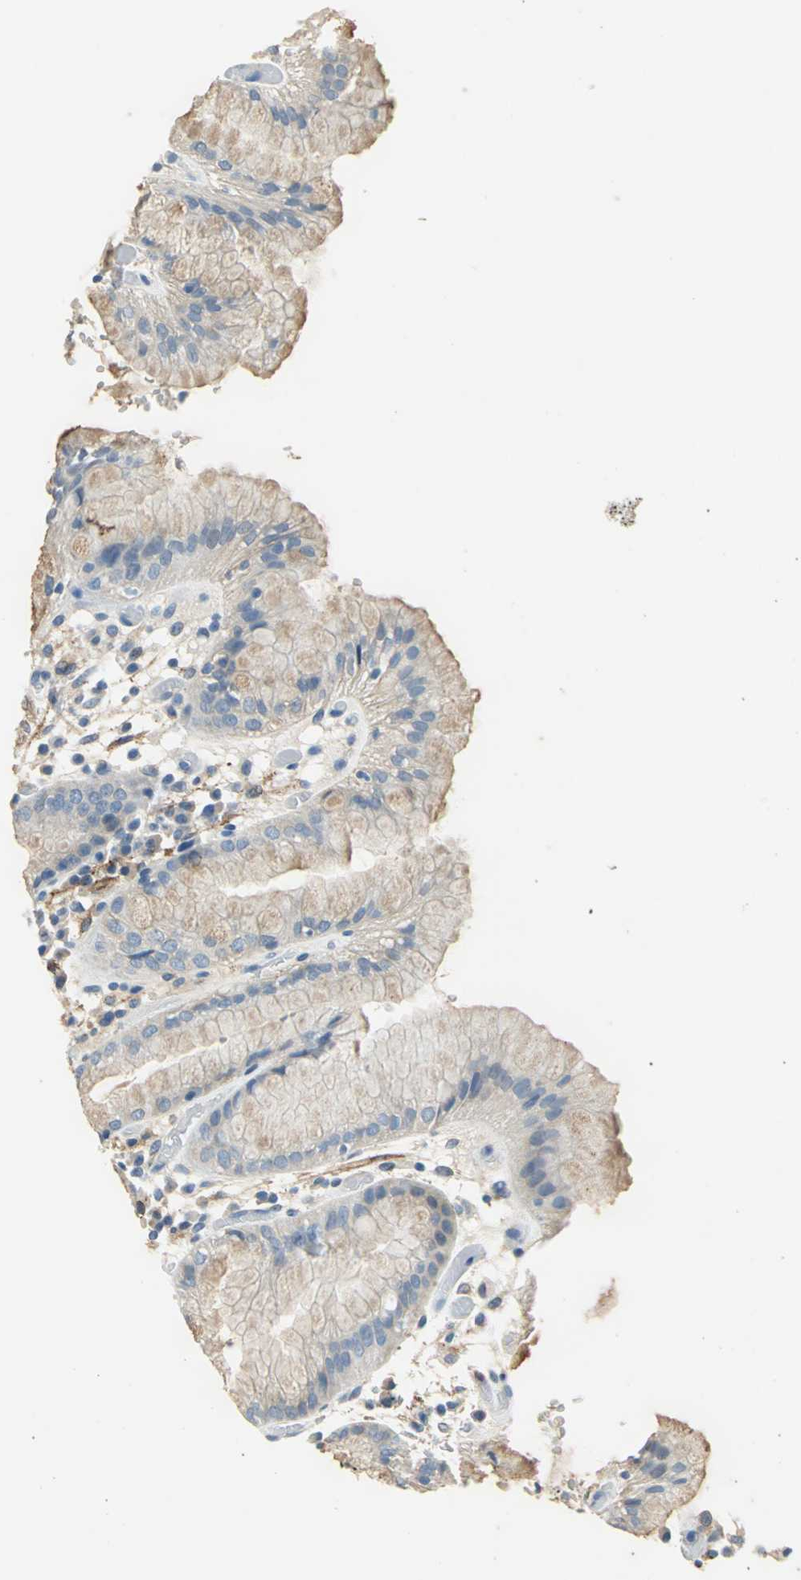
{"staining": {"intensity": "moderate", "quantity": "25%-75%", "location": "cytoplasmic/membranous"}, "tissue": "stomach", "cell_type": "Glandular cells", "image_type": "normal", "snomed": [{"axis": "morphology", "description": "Normal tissue, NOS"}, {"axis": "topography", "description": "Stomach"}, {"axis": "topography", "description": "Stomach, lower"}], "caption": "IHC photomicrograph of unremarkable human stomach stained for a protein (brown), which exhibits medium levels of moderate cytoplasmic/membranous positivity in approximately 25%-75% of glandular cells.", "gene": "AKAP12", "patient": {"sex": "female", "age": 75}}